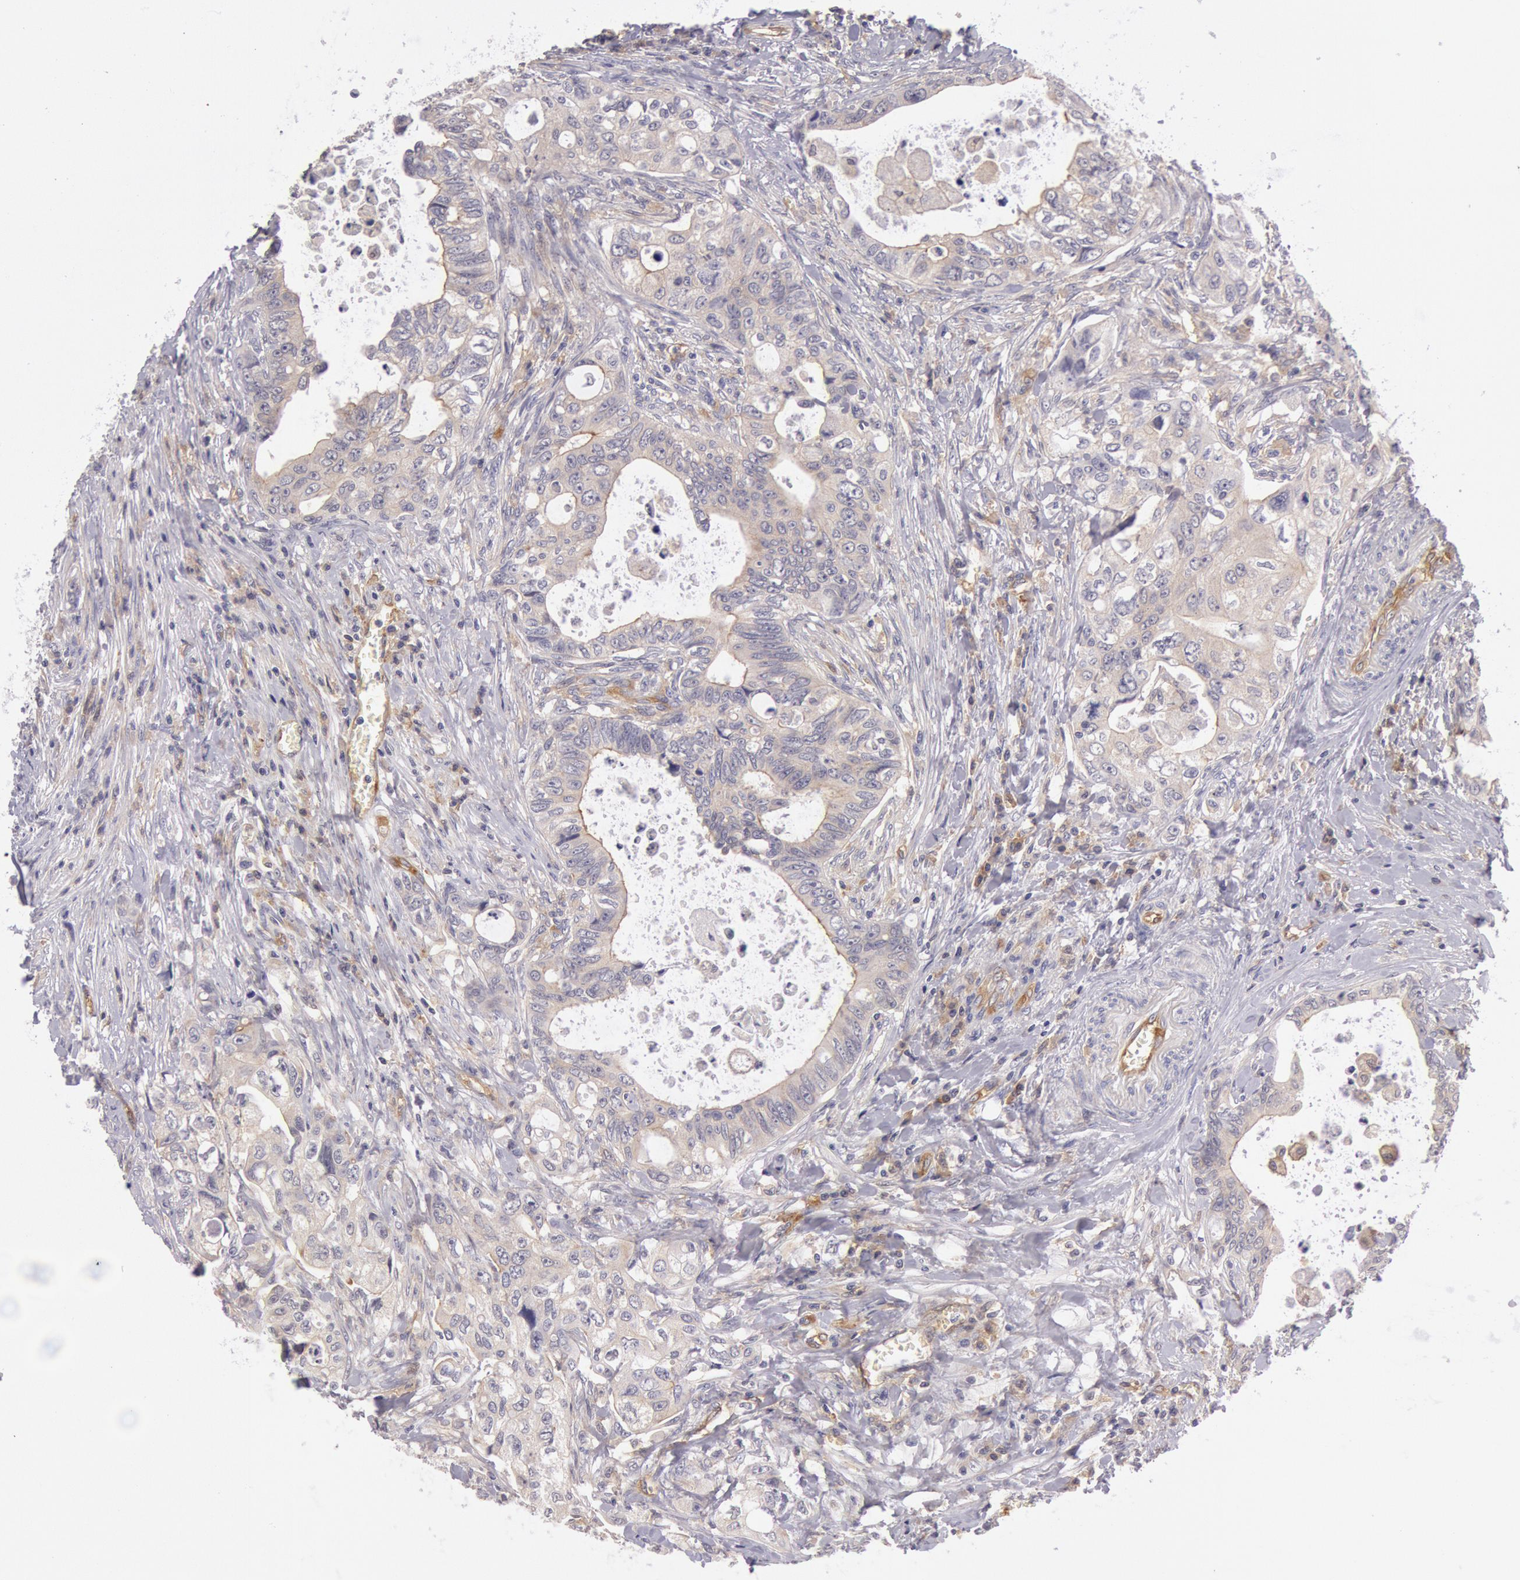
{"staining": {"intensity": "weak", "quantity": "25%-75%", "location": "cytoplasmic/membranous"}, "tissue": "colorectal cancer", "cell_type": "Tumor cells", "image_type": "cancer", "snomed": [{"axis": "morphology", "description": "Adenocarcinoma, NOS"}, {"axis": "topography", "description": "Rectum"}], "caption": "Adenocarcinoma (colorectal) stained for a protein shows weak cytoplasmic/membranous positivity in tumor cells.", "gene": "MYO5A", "patient": {"sex": "female", "age": 57}}